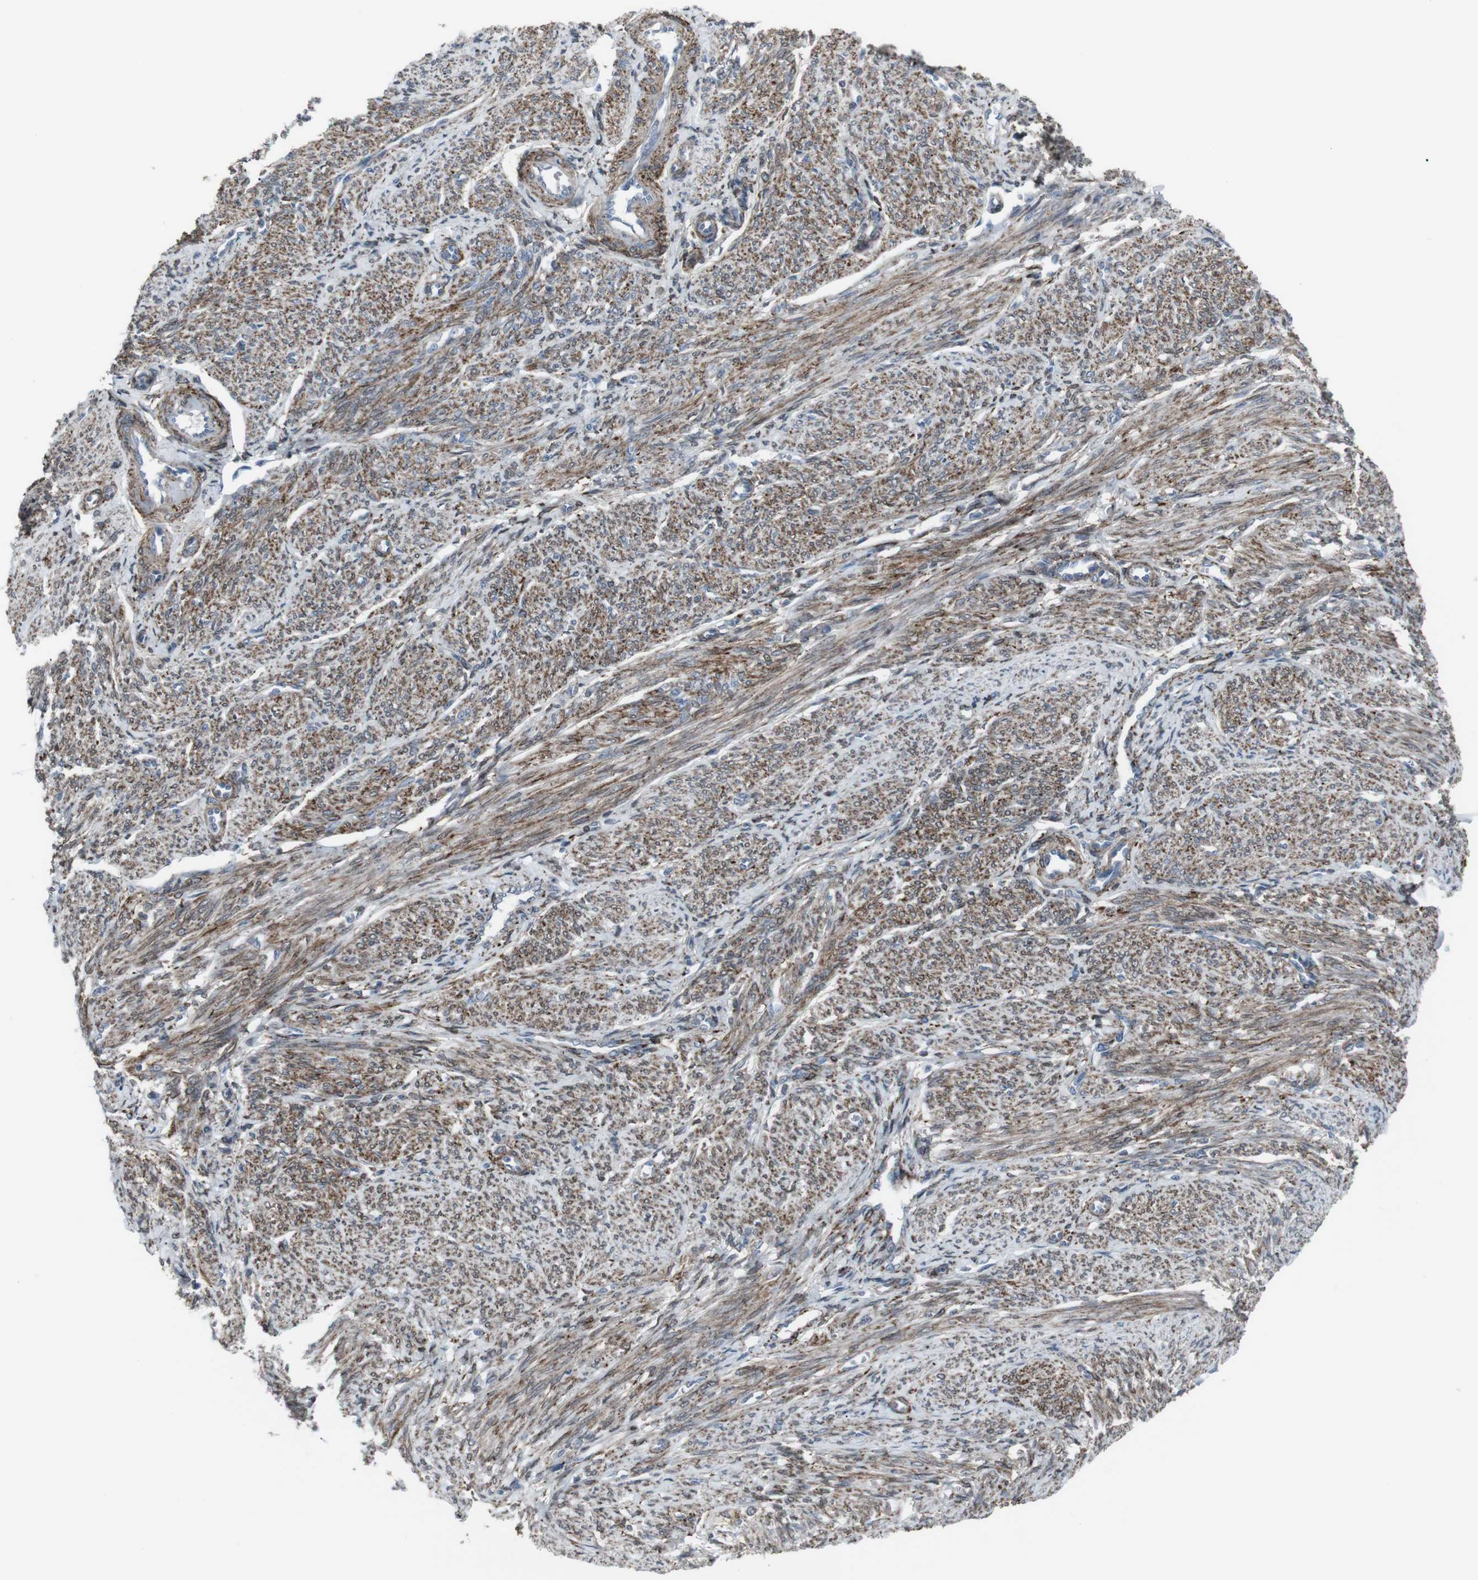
{"staining": {"intensity": "moderate", "quantity": ">75%", "location": "cytoplasmic/membranous"}, "tissue": "smooth muscle", "cell_type": "Smooth muscle cells", "image_type": "normal", "snomed": [{"axis": "morphology", "description": "Normal tissue, NOS"}, {"axis": "topography", "description": "Smooth muscle"}], "caption": "Immunohistochemical staining of unremarkable smooth muscle displays >75% levels of moderate cytoplasmic/membranous protein staining in about >75% of smooth muscle cells.", "gene": "LNPK", "patient": {"sex": "female", "age": 65}}